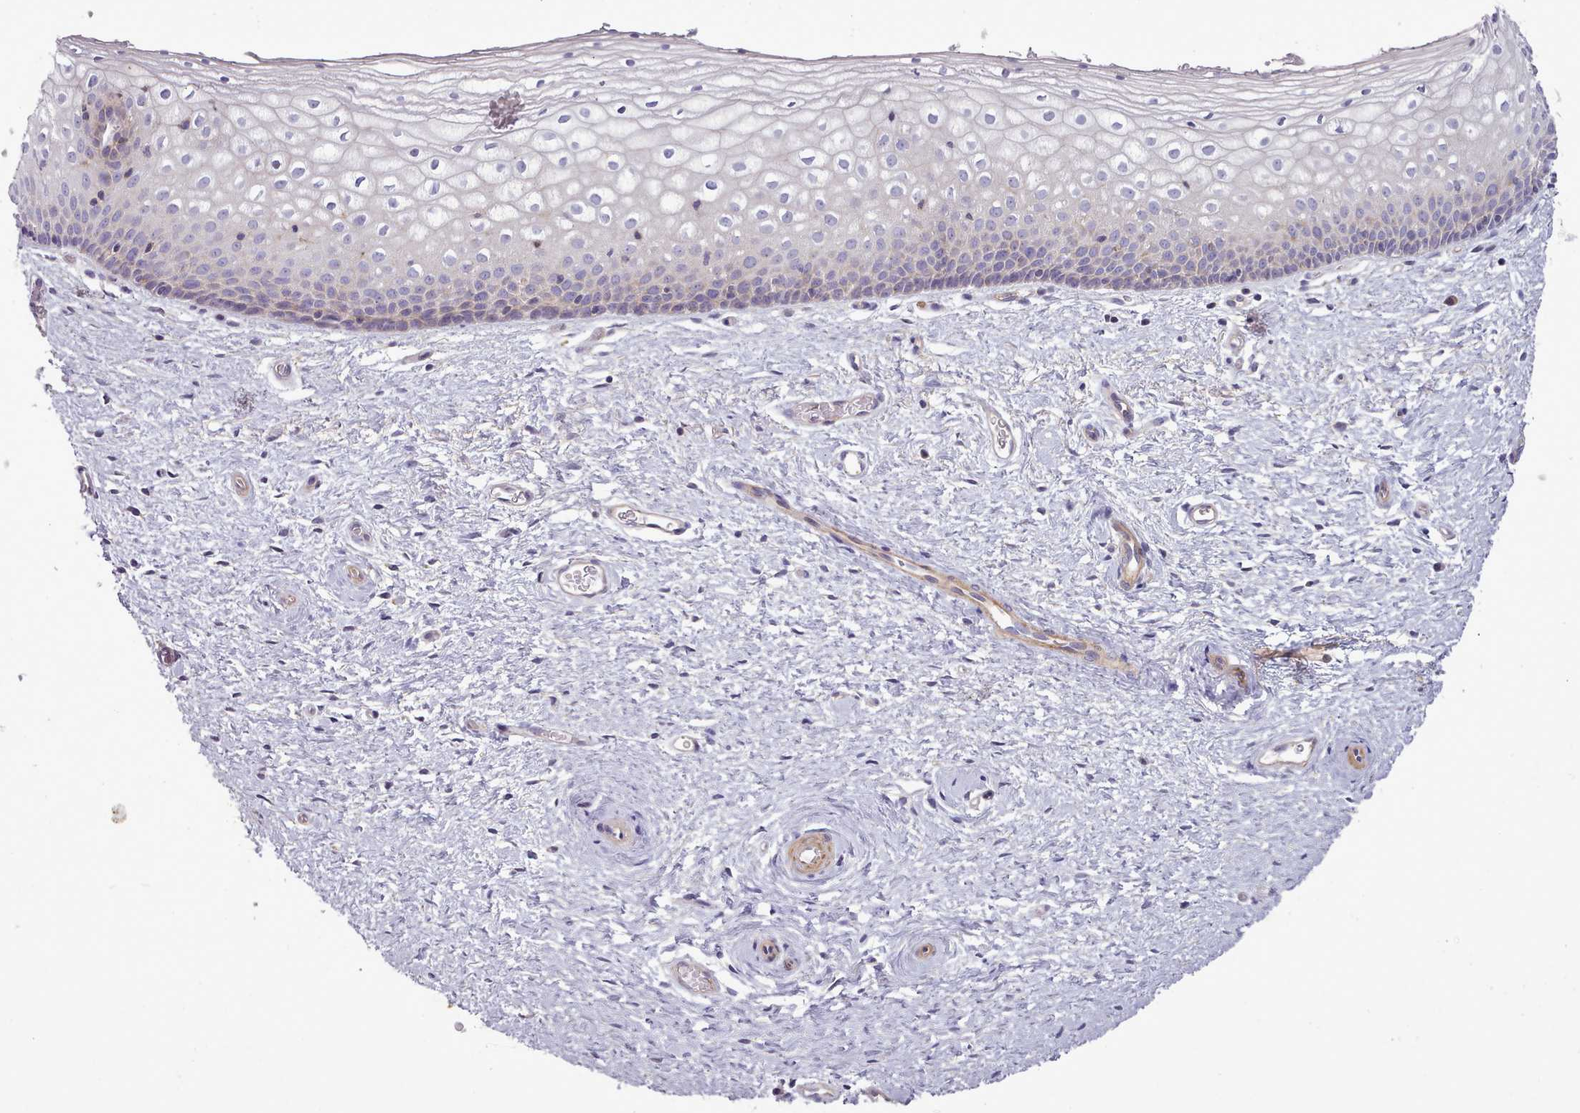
{"staining": {"intensity": "negative", "quantity": "none", "location": "none"}, "tissue": "vagina", "cell_type": "Squamous epithelial cells", "image_type": "normal", "snomed": [{"axis": "morphology", "description": "Normal tissue, NOS"}, {"axis": "topography", "description": "Vagina"}], "caption": "High power microscopy photomicrograph of an immunohistochemistry micrograph of normal vagina, revealing no significant staining in squamous epithelial cells.", "gene": "TENT4B", "patient": {"sex": "female", "age": 60}}